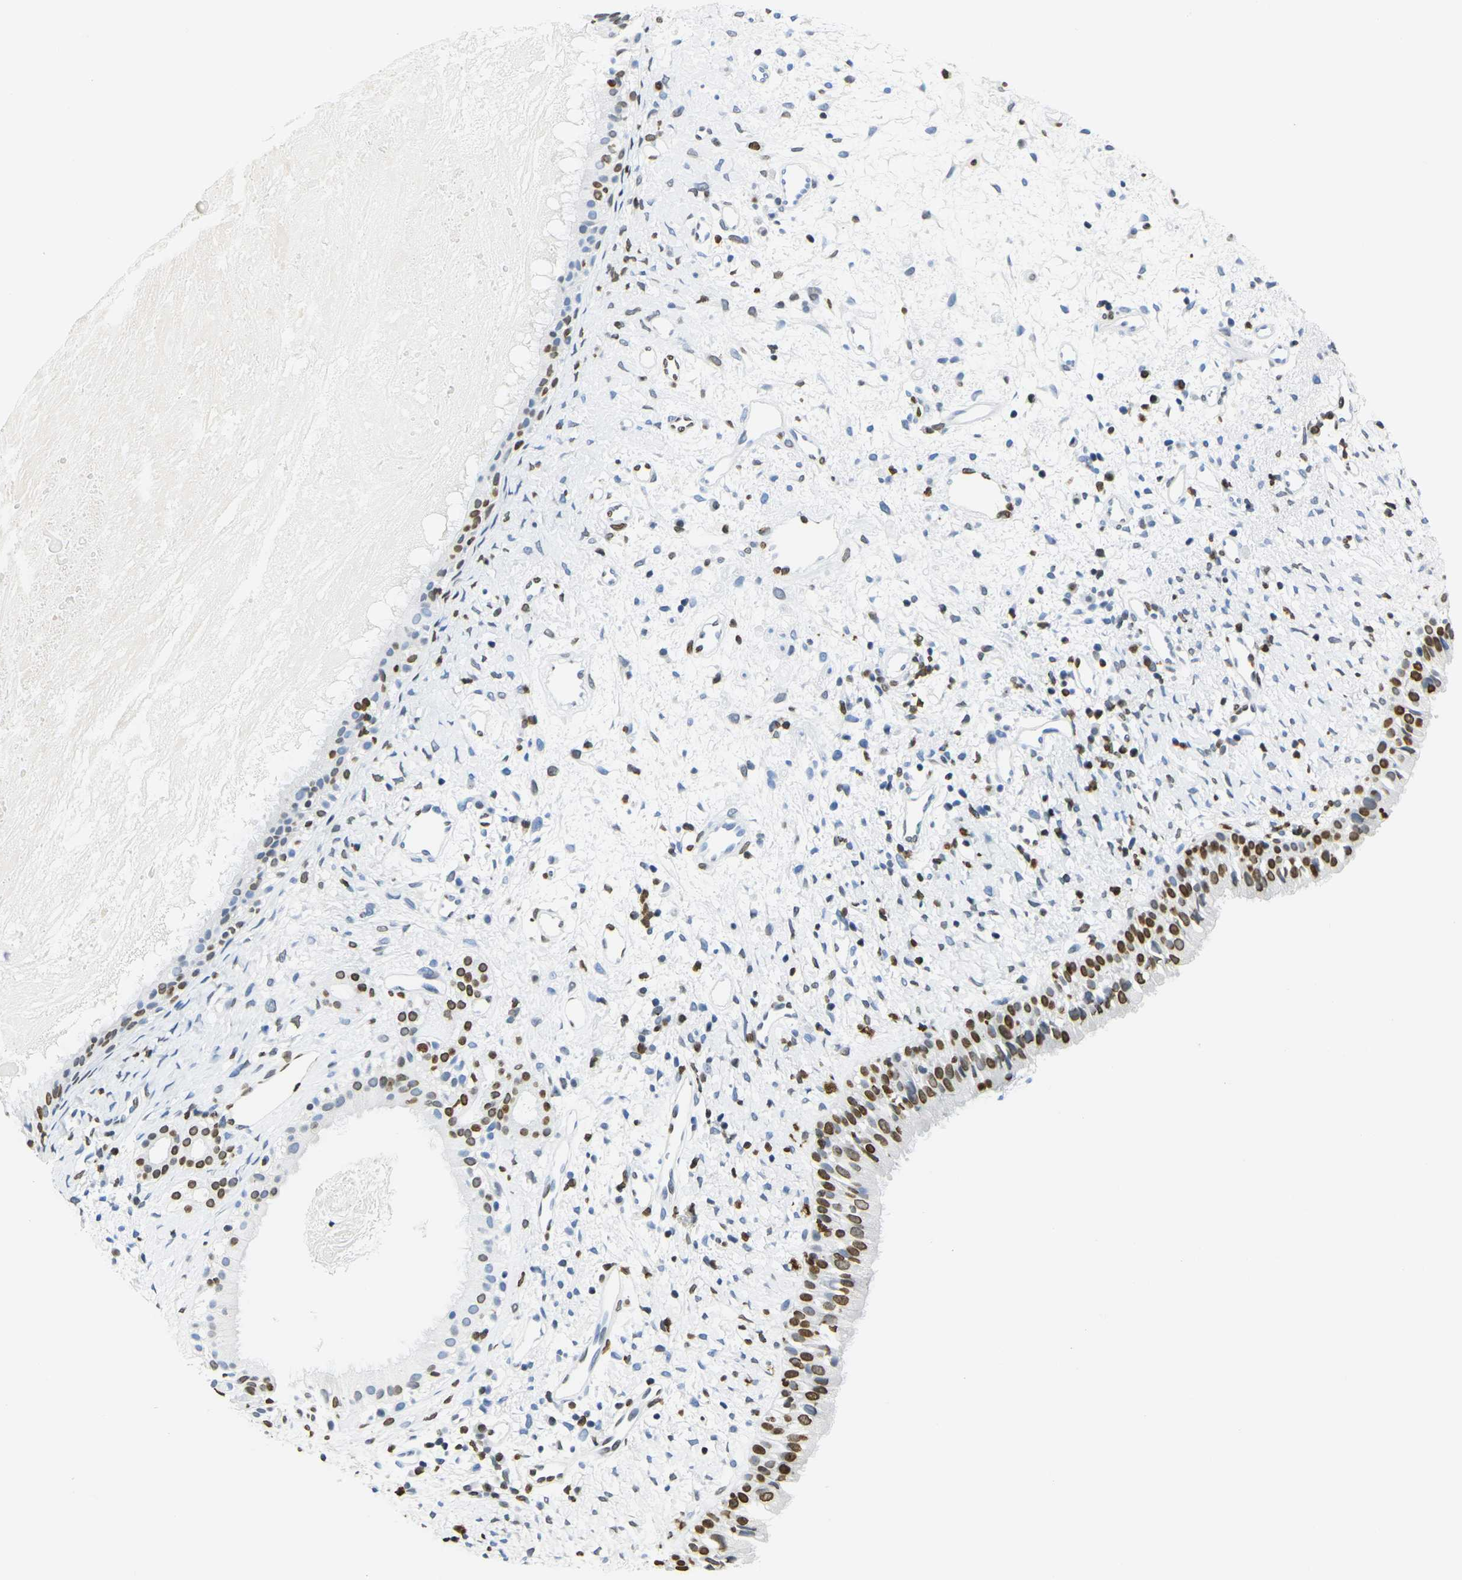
{"staining": {"intensity": "strong", "quantity": "25%-75%", "location": "nuclear"}, "tissue": "nasopharynx", "cell_type": "Respiratory epithelial cells", "image_type": "normal", "snomed": [{"axis": "morphology", "description": "Normal tissue, NOS"}, {"axis": "topography", "description": "Nasopharynx"}], "caption": "Brown immunohistochemical staining in benign human nasopharynx reveals strong nuclear expression in about 25%-75% of respiratory epithelial cells.", "gene": "DRAXIN", "patient": {"sex": "male", "age": 22}}